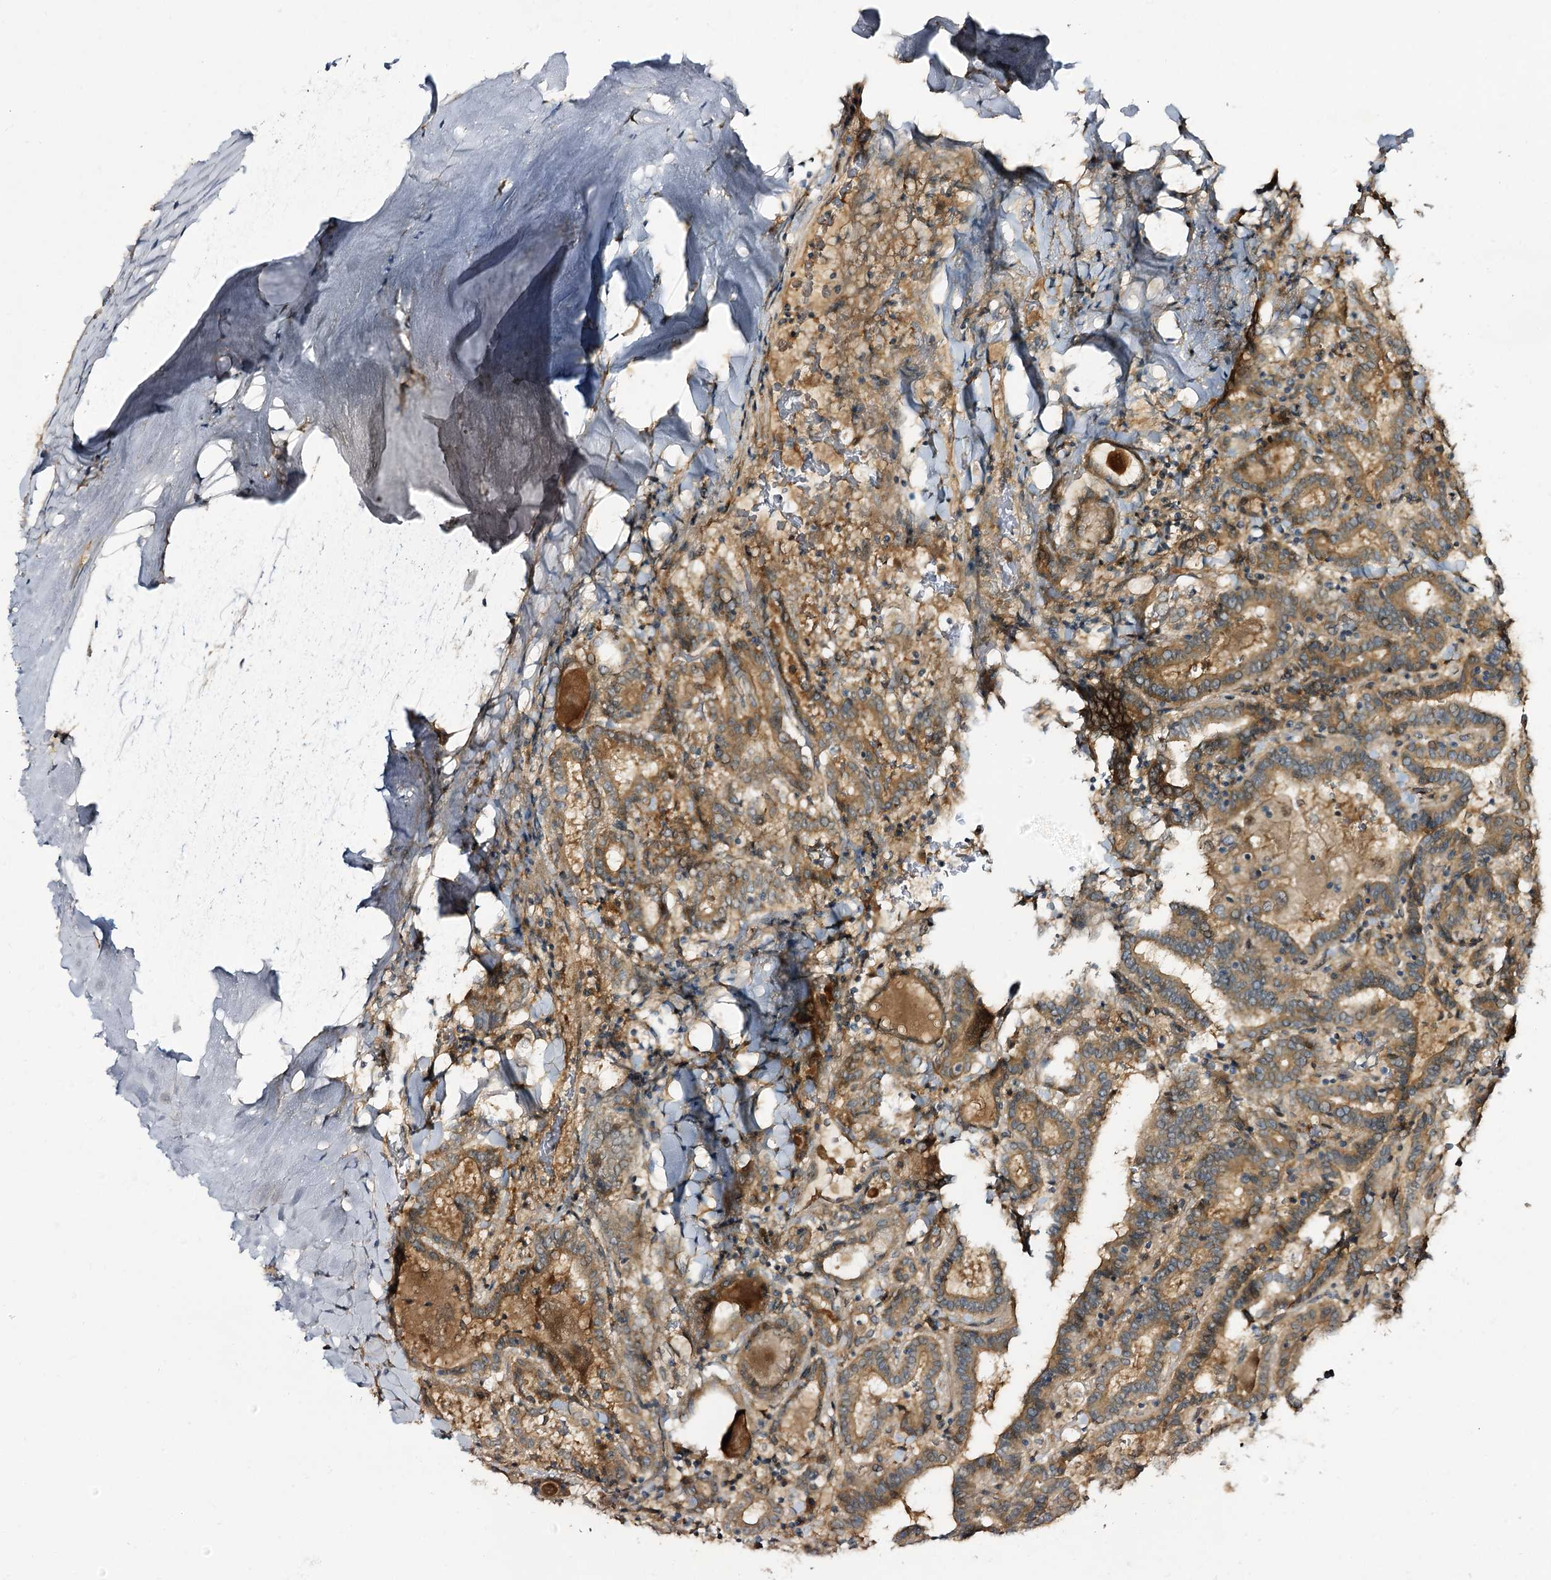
{"staining": {"intensity": "moderate", "quantity": ">75%", "location": "cytoplasmic/membranous"}, "tissue": "thyroid cancer", "cell_type": "Tumor cells", "image_type": "cancer", "snomed": [{"axis": "morphology", "description": "Papillary adenocarcinoma, NOS"}, {"axis": "topography", "description": "Thyroid gland"}], "caption": "High-power microscopy captured an immunohistochemistry image of thyroid cancer, revealing moderate cytoplasmic/membranous staining in about >75% of tumor cells.", "gene": "C11orf80", "patient": {"sex": "female", "age": 72}}